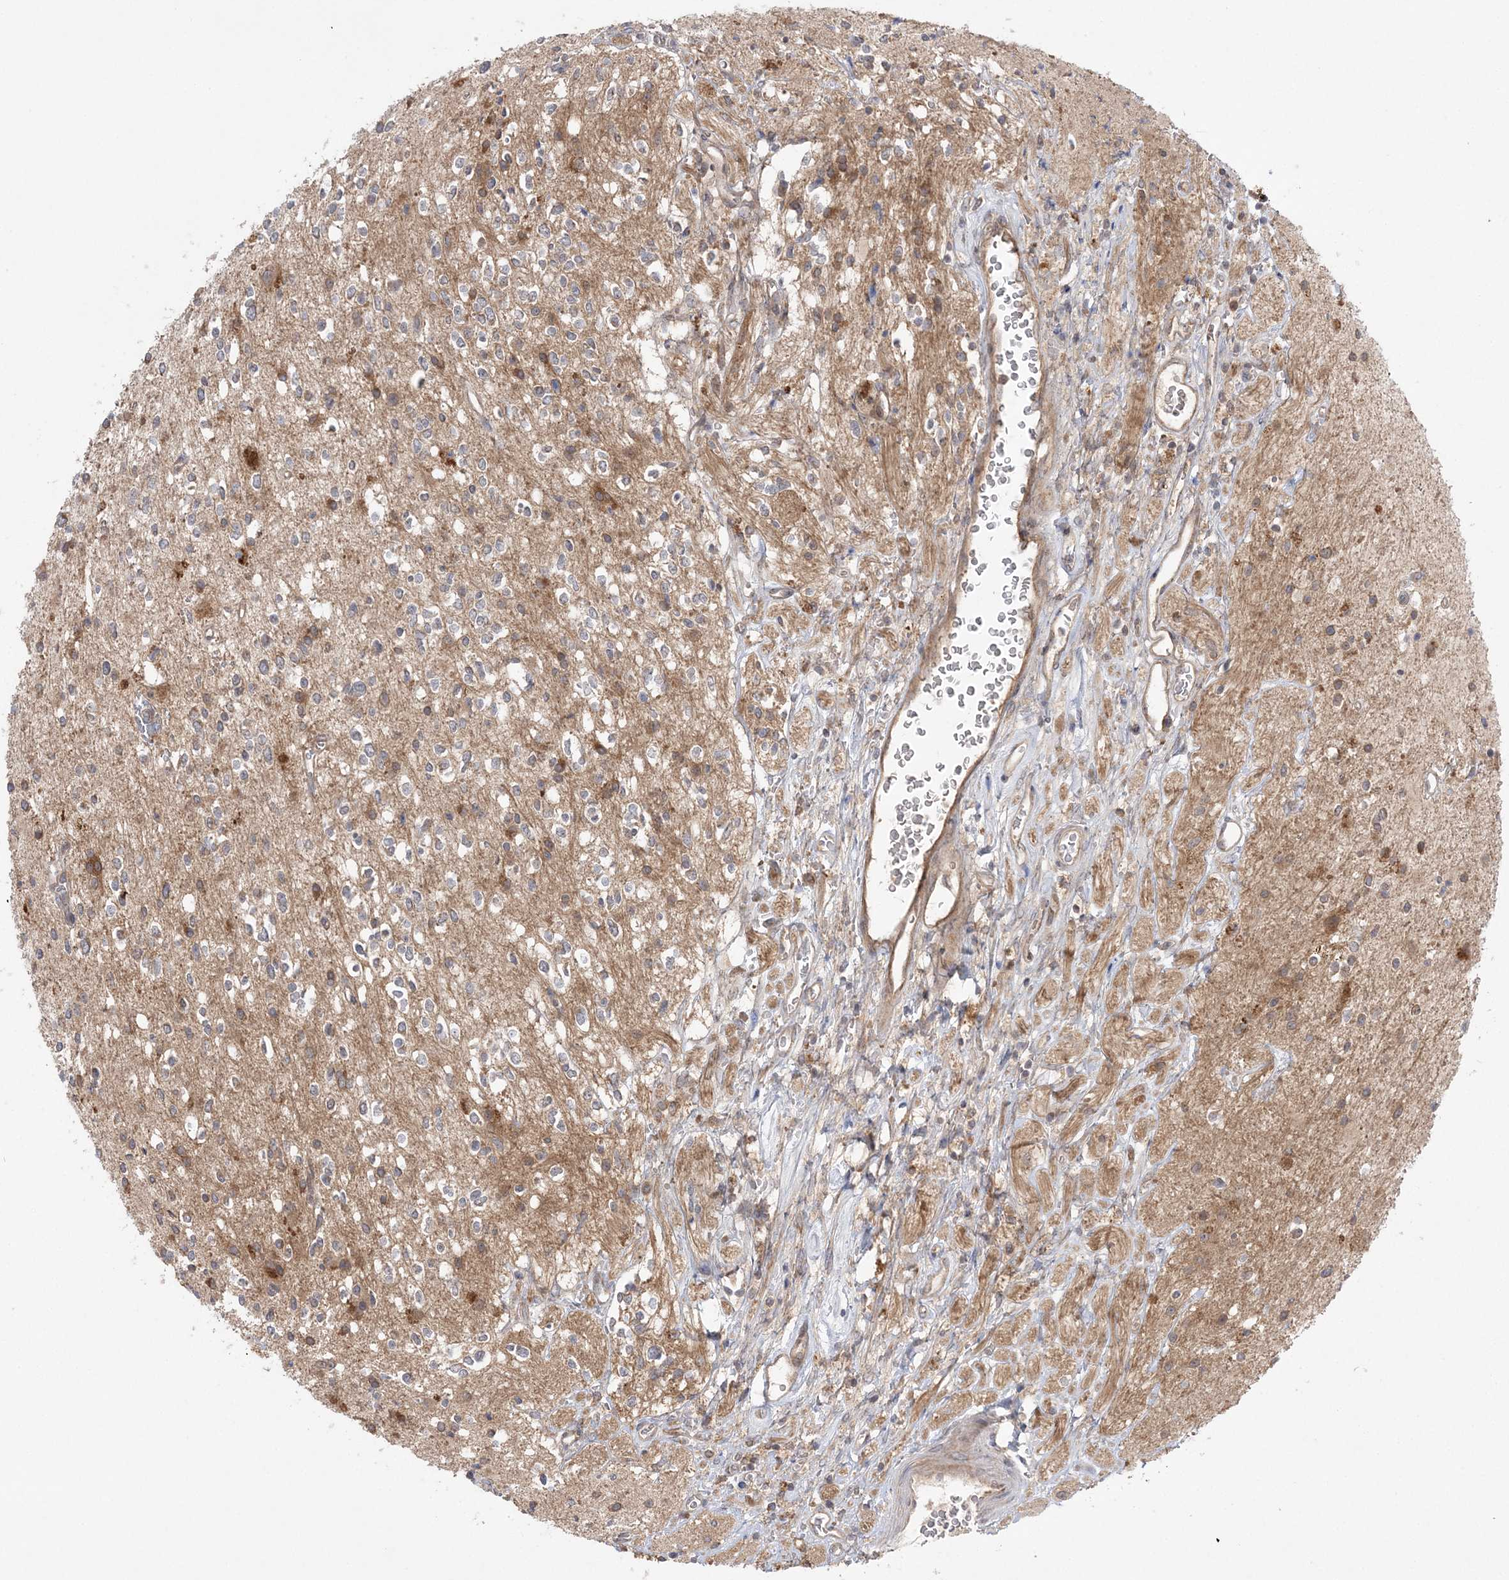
{"staining": {"intensity": "negative", "quantity": "none", "location": "none"}, "tissue": "glioma", "cell_type": "Tumor cells", "image_type": "cancer", "snomed": [{"axis": "morphology", "description": "Glioma, malignant, High grade"}, {"axis": "topography", "description": "Brain"}], "caption": "A micrograph of human malignant high-grade glioma is negative for staining in tumor cells.", "gene": "MMADHC", "patient": {"sex": "male", "age": 34}}